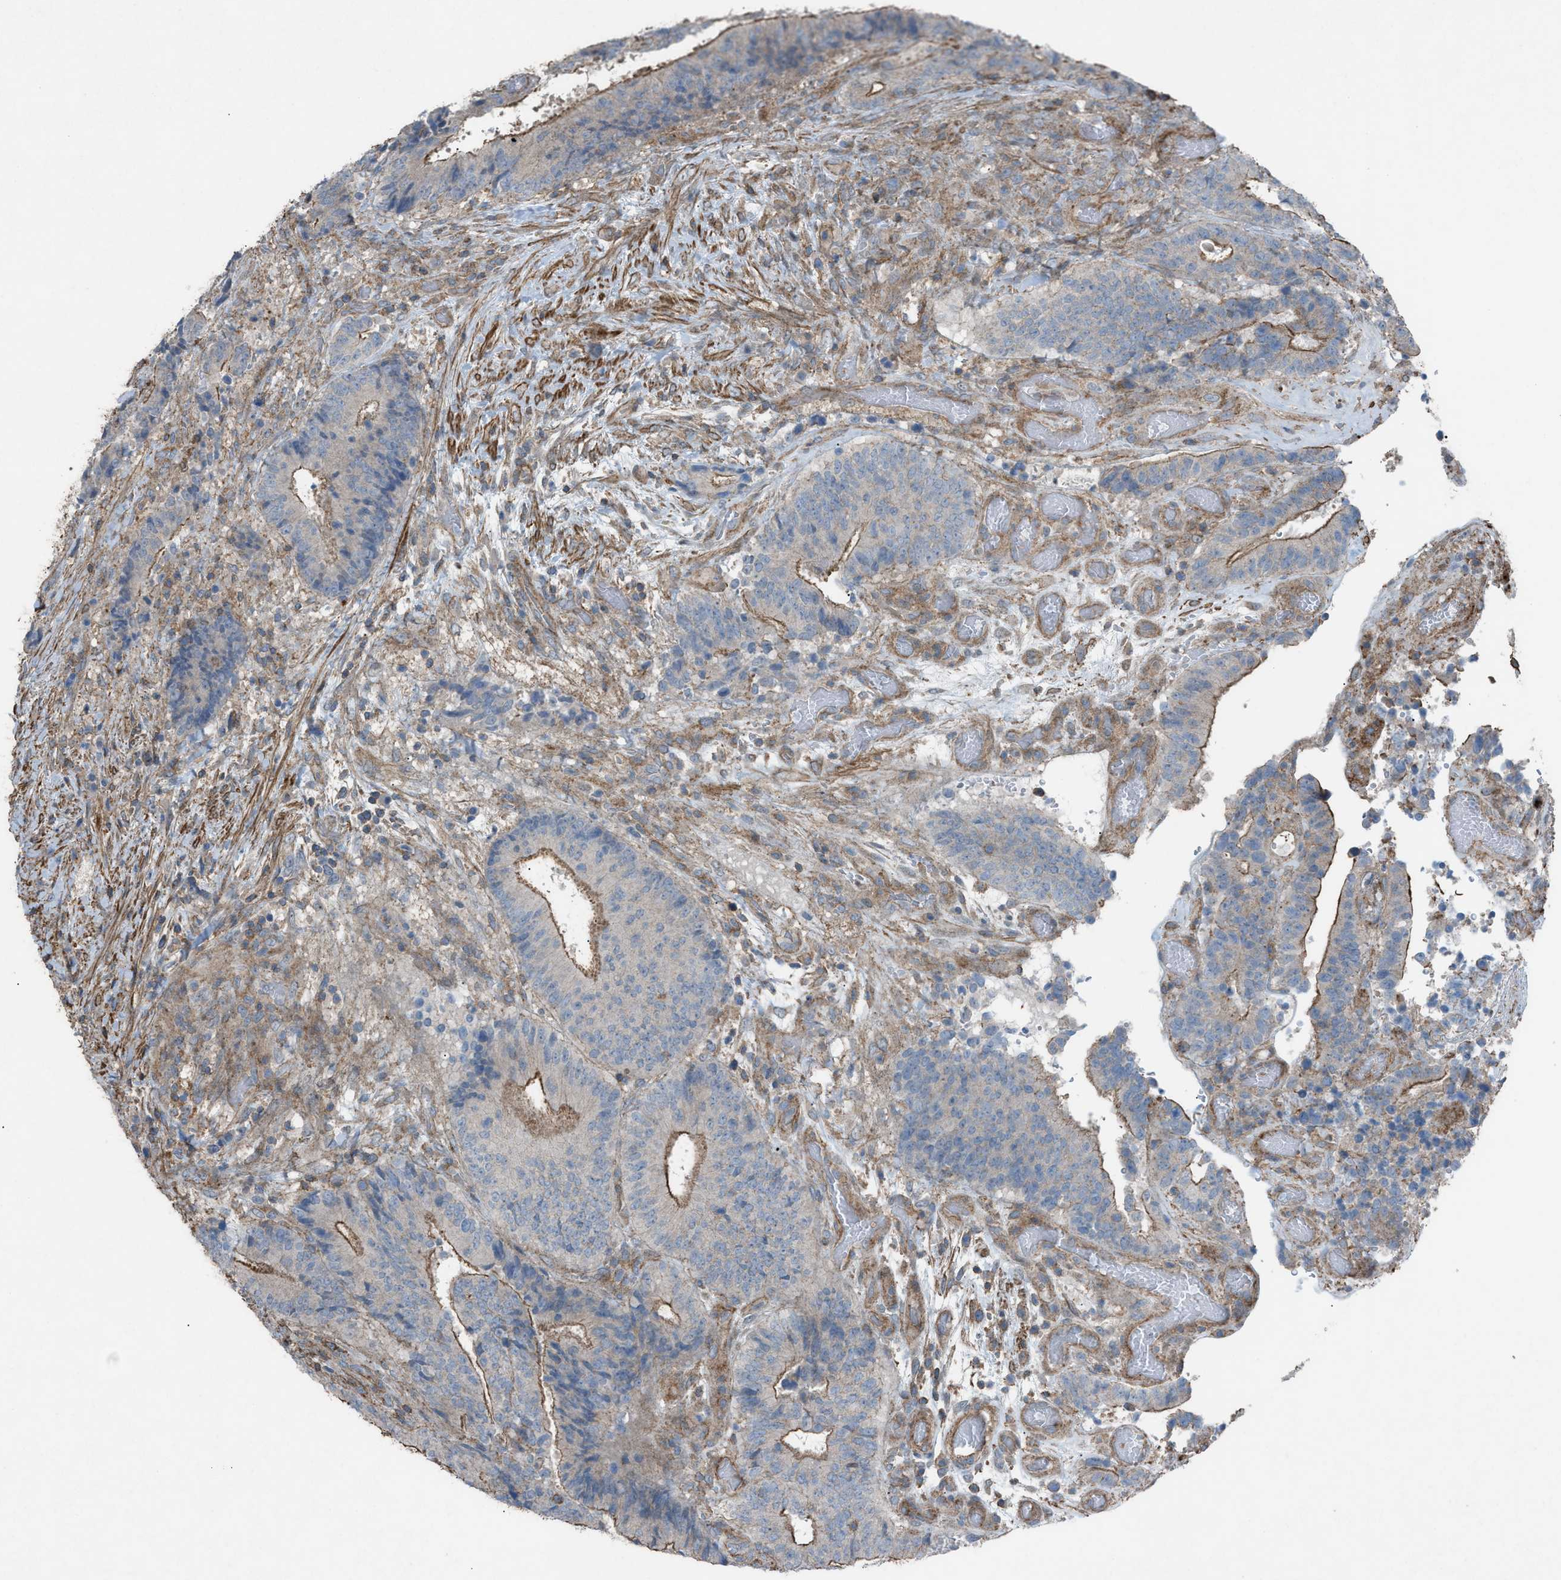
{"staining": {"intensity": "weak", "quantity": ">75%", "location": "cytoplasmic/membranous"}, "tissue": "colorectal cancer", "cell_type": "Tumor cells", "image_type": "cancer", "snomed": [{"axis": "morphology", "description": "Adenocarcinoma, NOS"}, {"axis": "topography", "description": "Rectum"}], "caption": "Immunohistochemical staining of human colorectal cancer (adenocarcinoma) demonstrates low levels of weak cytoplasmic/membranous protein staining in about >75% of tumor cells.", "gene": "NCK2", "patient": {"sex": "male", "age": 72}}